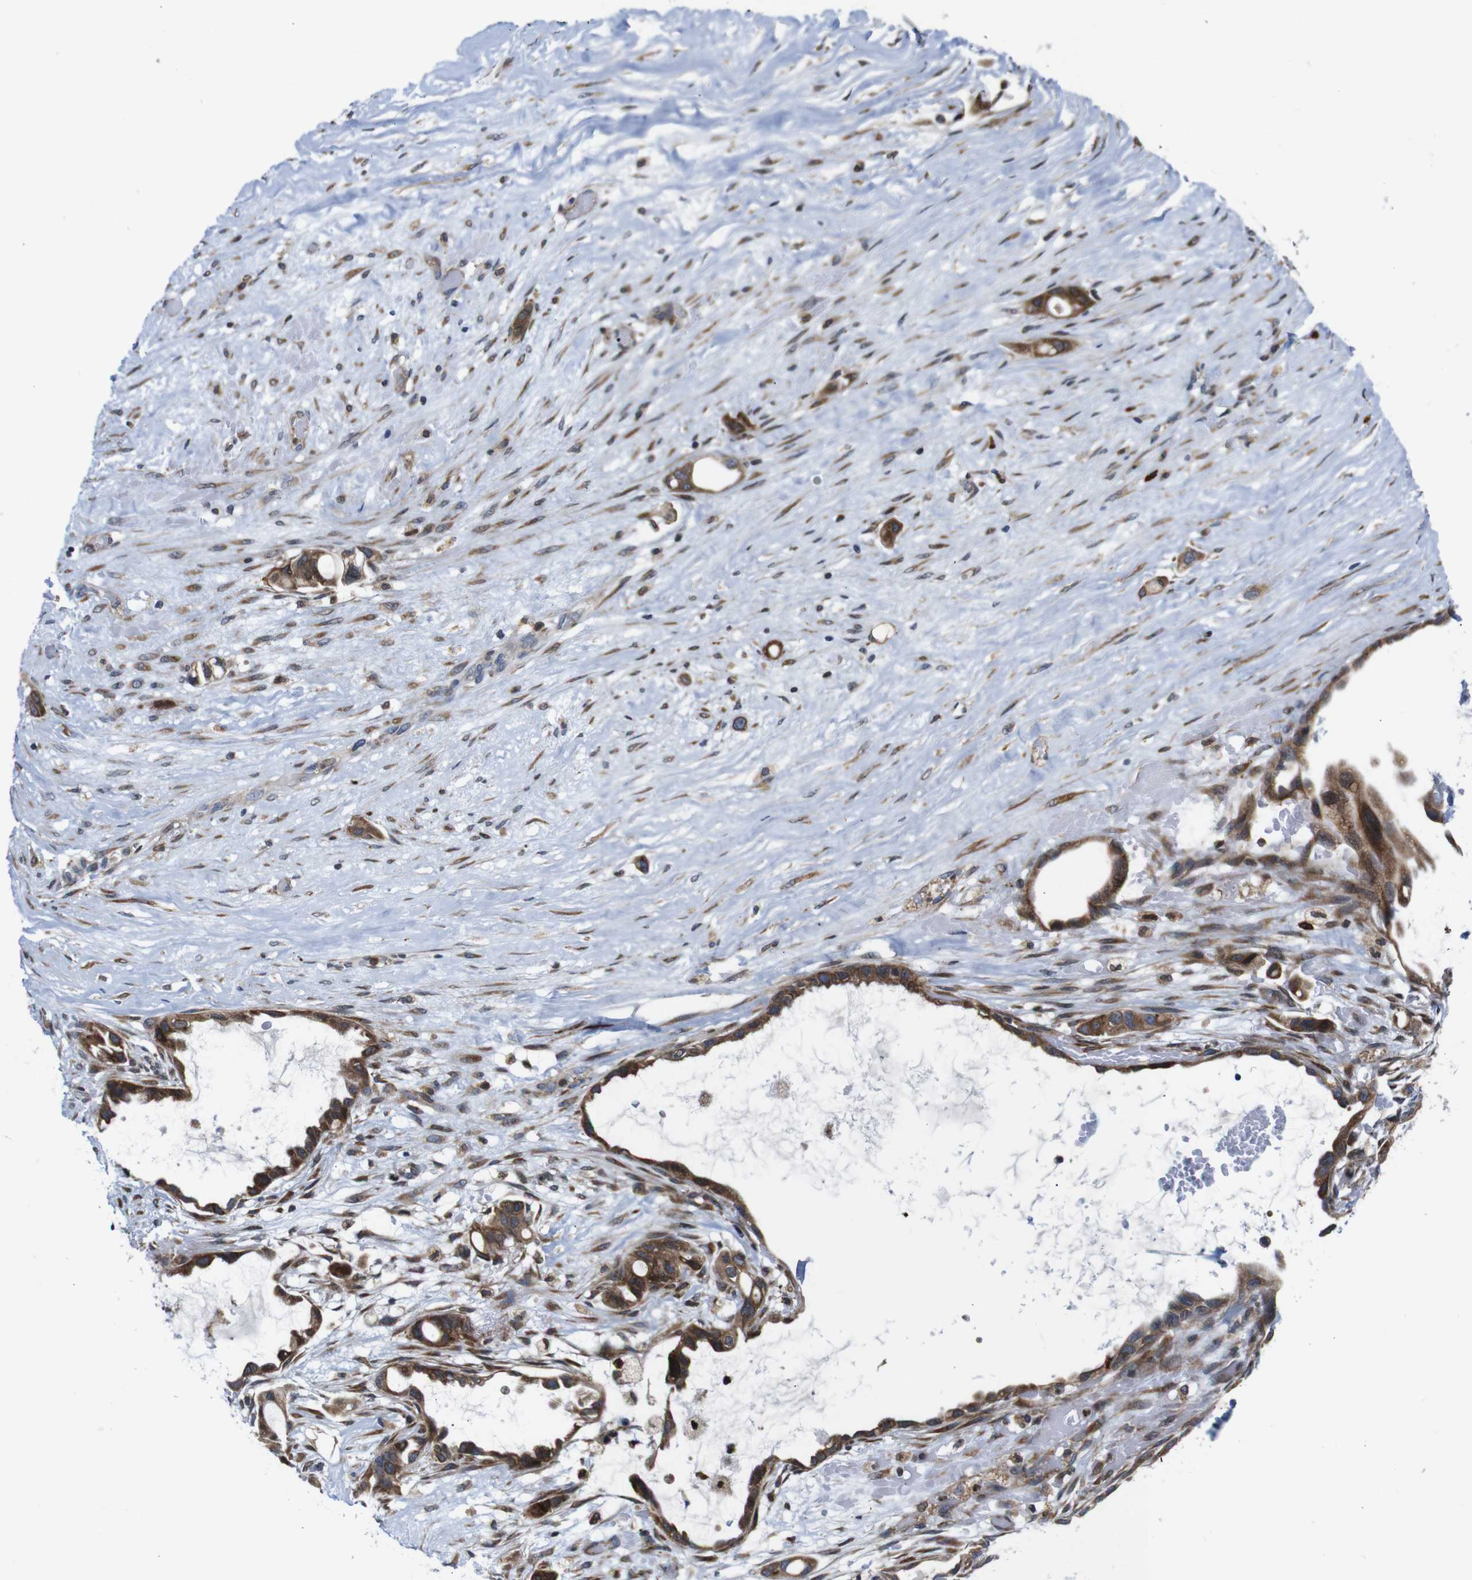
{"staining": {"intensity": "moderate", "quantity": ">75%", "location": "cytoplasmic/membranous"}, "tissue": "liver cancer", "cell_type": "Tumor cells", "image_type": "cancer", "snomed": [{"axis": "morphology", "description": "Cholangiocarcinoma"}, {"axis": "topography", "description": "Liver"}], "caption": "Cholangiocarcinoma (liver) was stained to show a protein in brown. There is medium levels of moderate cytoplasmic/membranous expression in approximately >75% of tumor cells.", "gene": "PTPN1", "patient": {"sex": "female", "age": 65}}